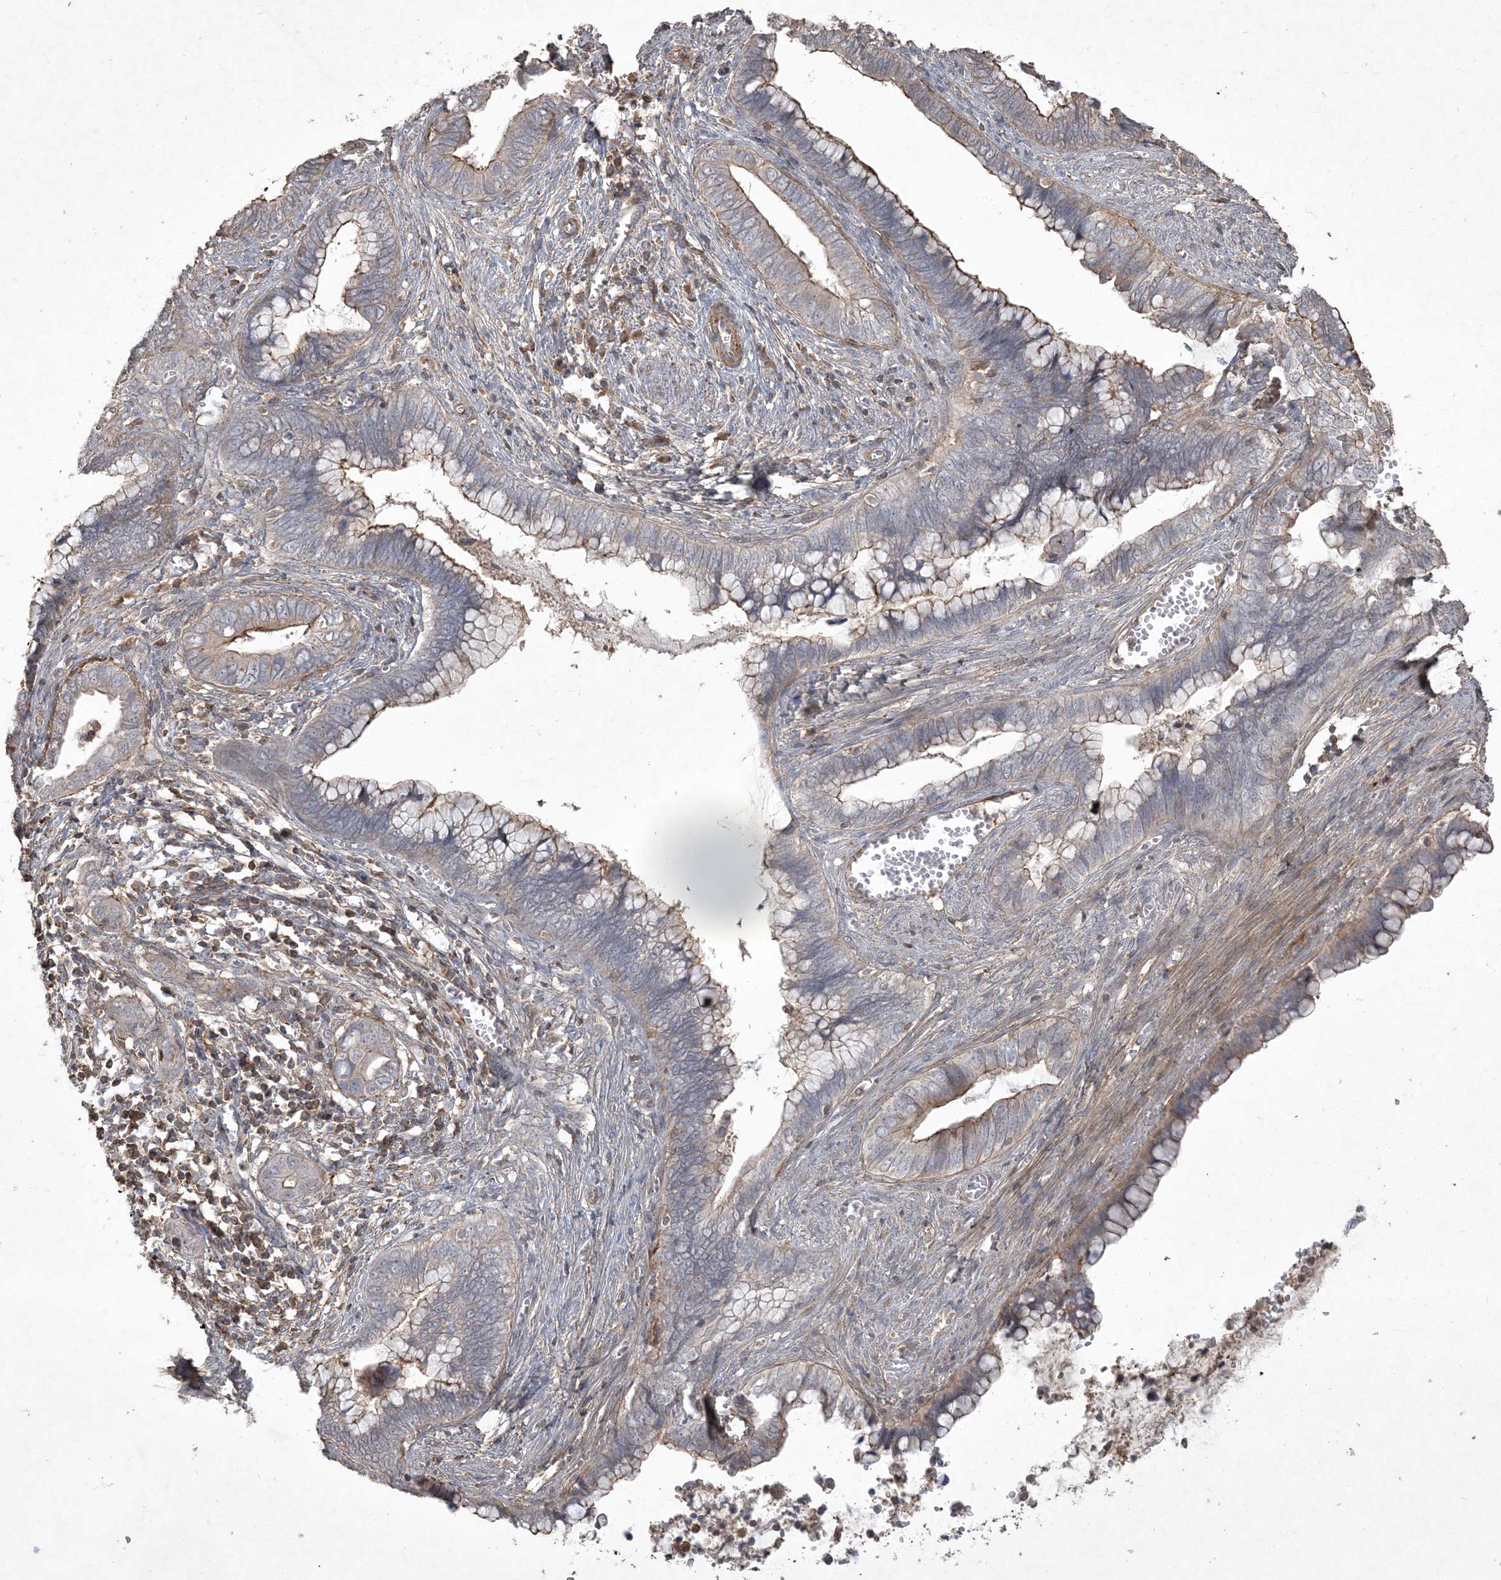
{"staining": {"intensity": "moderate", "quantity": "<25%", "location": "cytoplasmic/membranous"}, "tissue": "cervical cancer", "cell_type": "Tumor cells", "image_type": "cancer", "snomed": [{"axis": "morphology", "description": "Adenocarcinoma, NOS"}, {"axis": "topography", "description": "Cervix"}], "caption": "Moderate cytoplasmic/membranous protein staining is seen in approximately <25% of tumor cells in cervical cancer.", "gene": "PRRT3", "patient": {"sex": "female", "age": 44}}